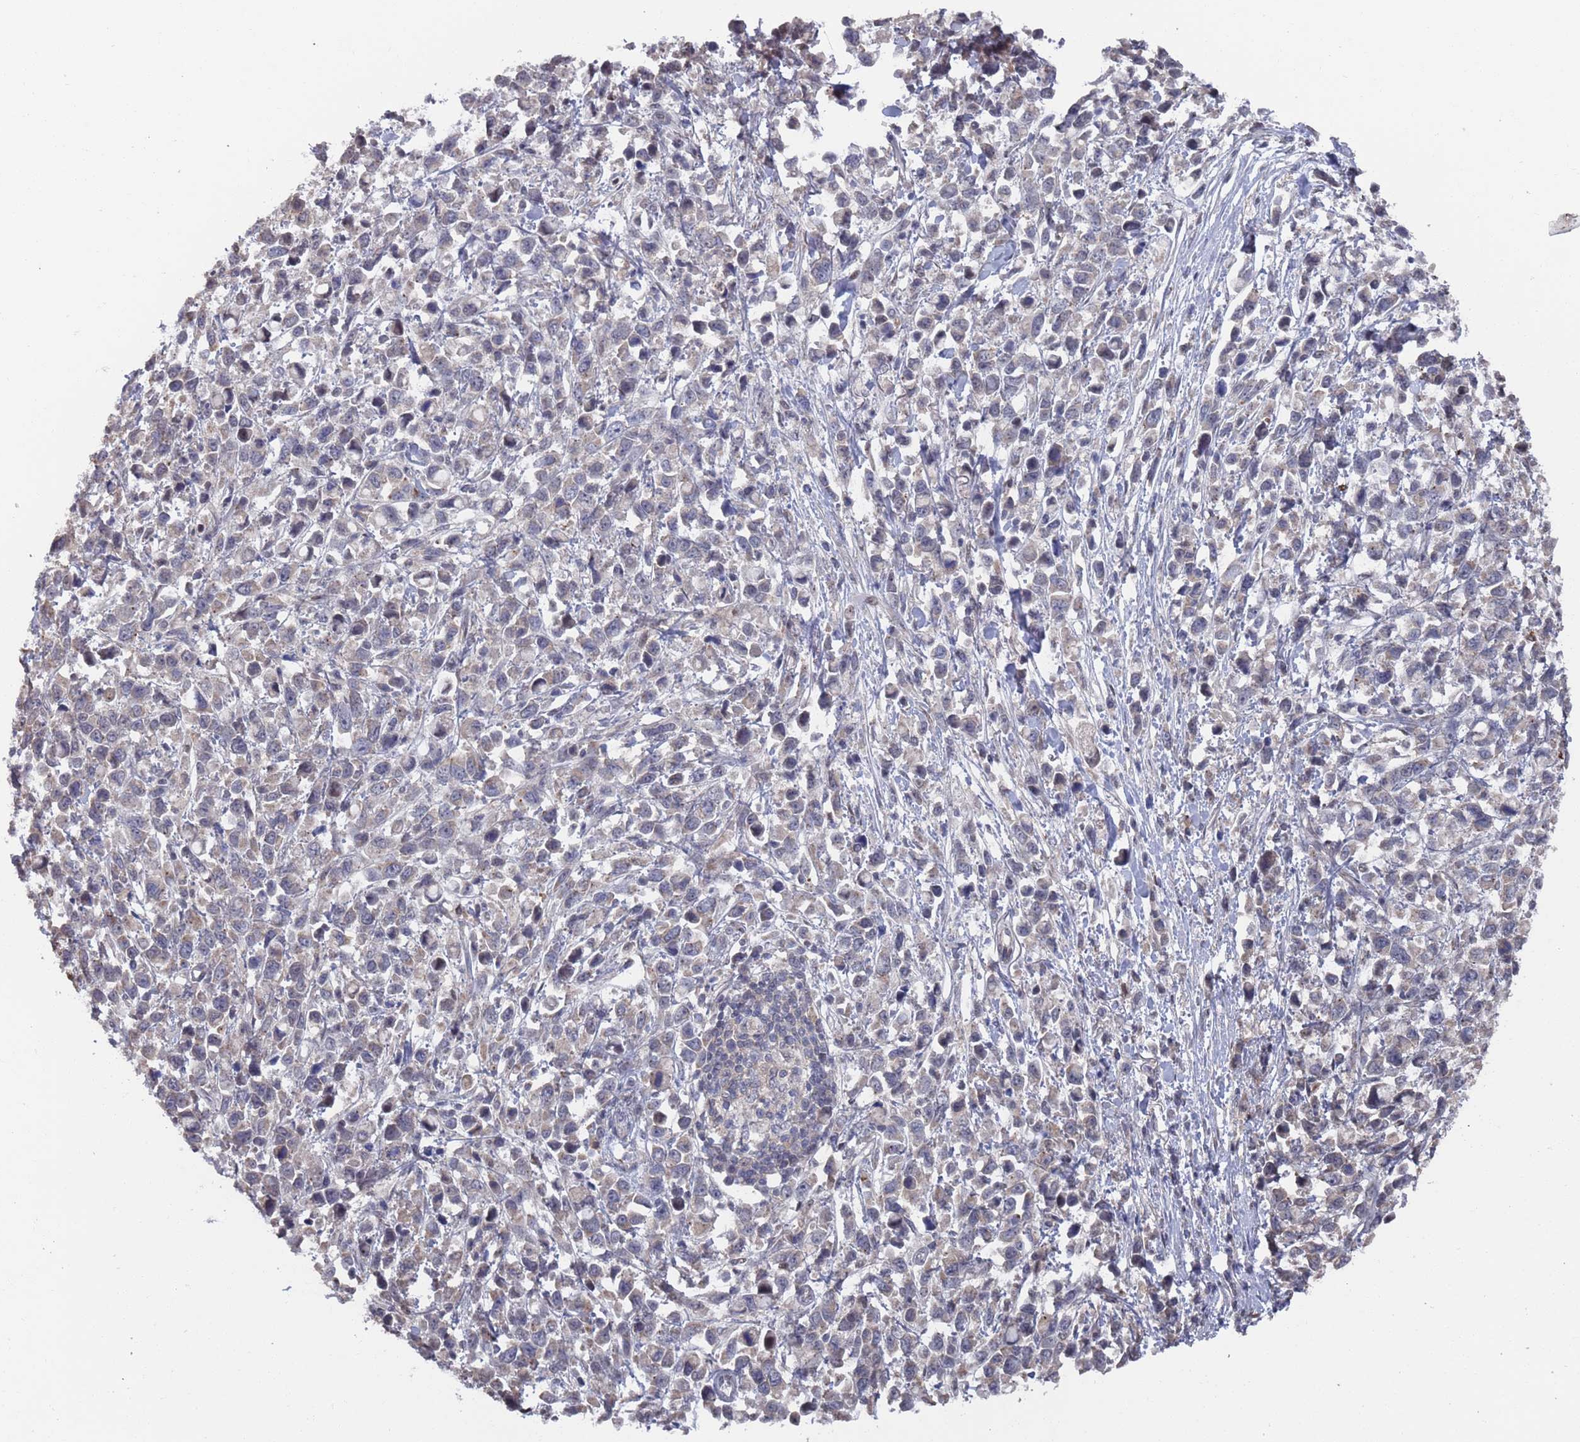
{"staining": {"intensity": "negative", "quantity": "none", "location": "none"}, "tissue": "stomach cancer", "cell_type": "Tumor cells", "image_type": "cancer", "snomed": [{"axis": "morphology", "description": "Adenocarcinoma, NOS"}, {"axis": "topography", "description": "Stomach"}], "caption": "IHC image of human stomach cancer (adenocarcinoma) stained for a protein (brown), which demonstrates no expression in tumor cells.", "gene": "DGKD", "patient": {"sex": "female", "age": 81}}